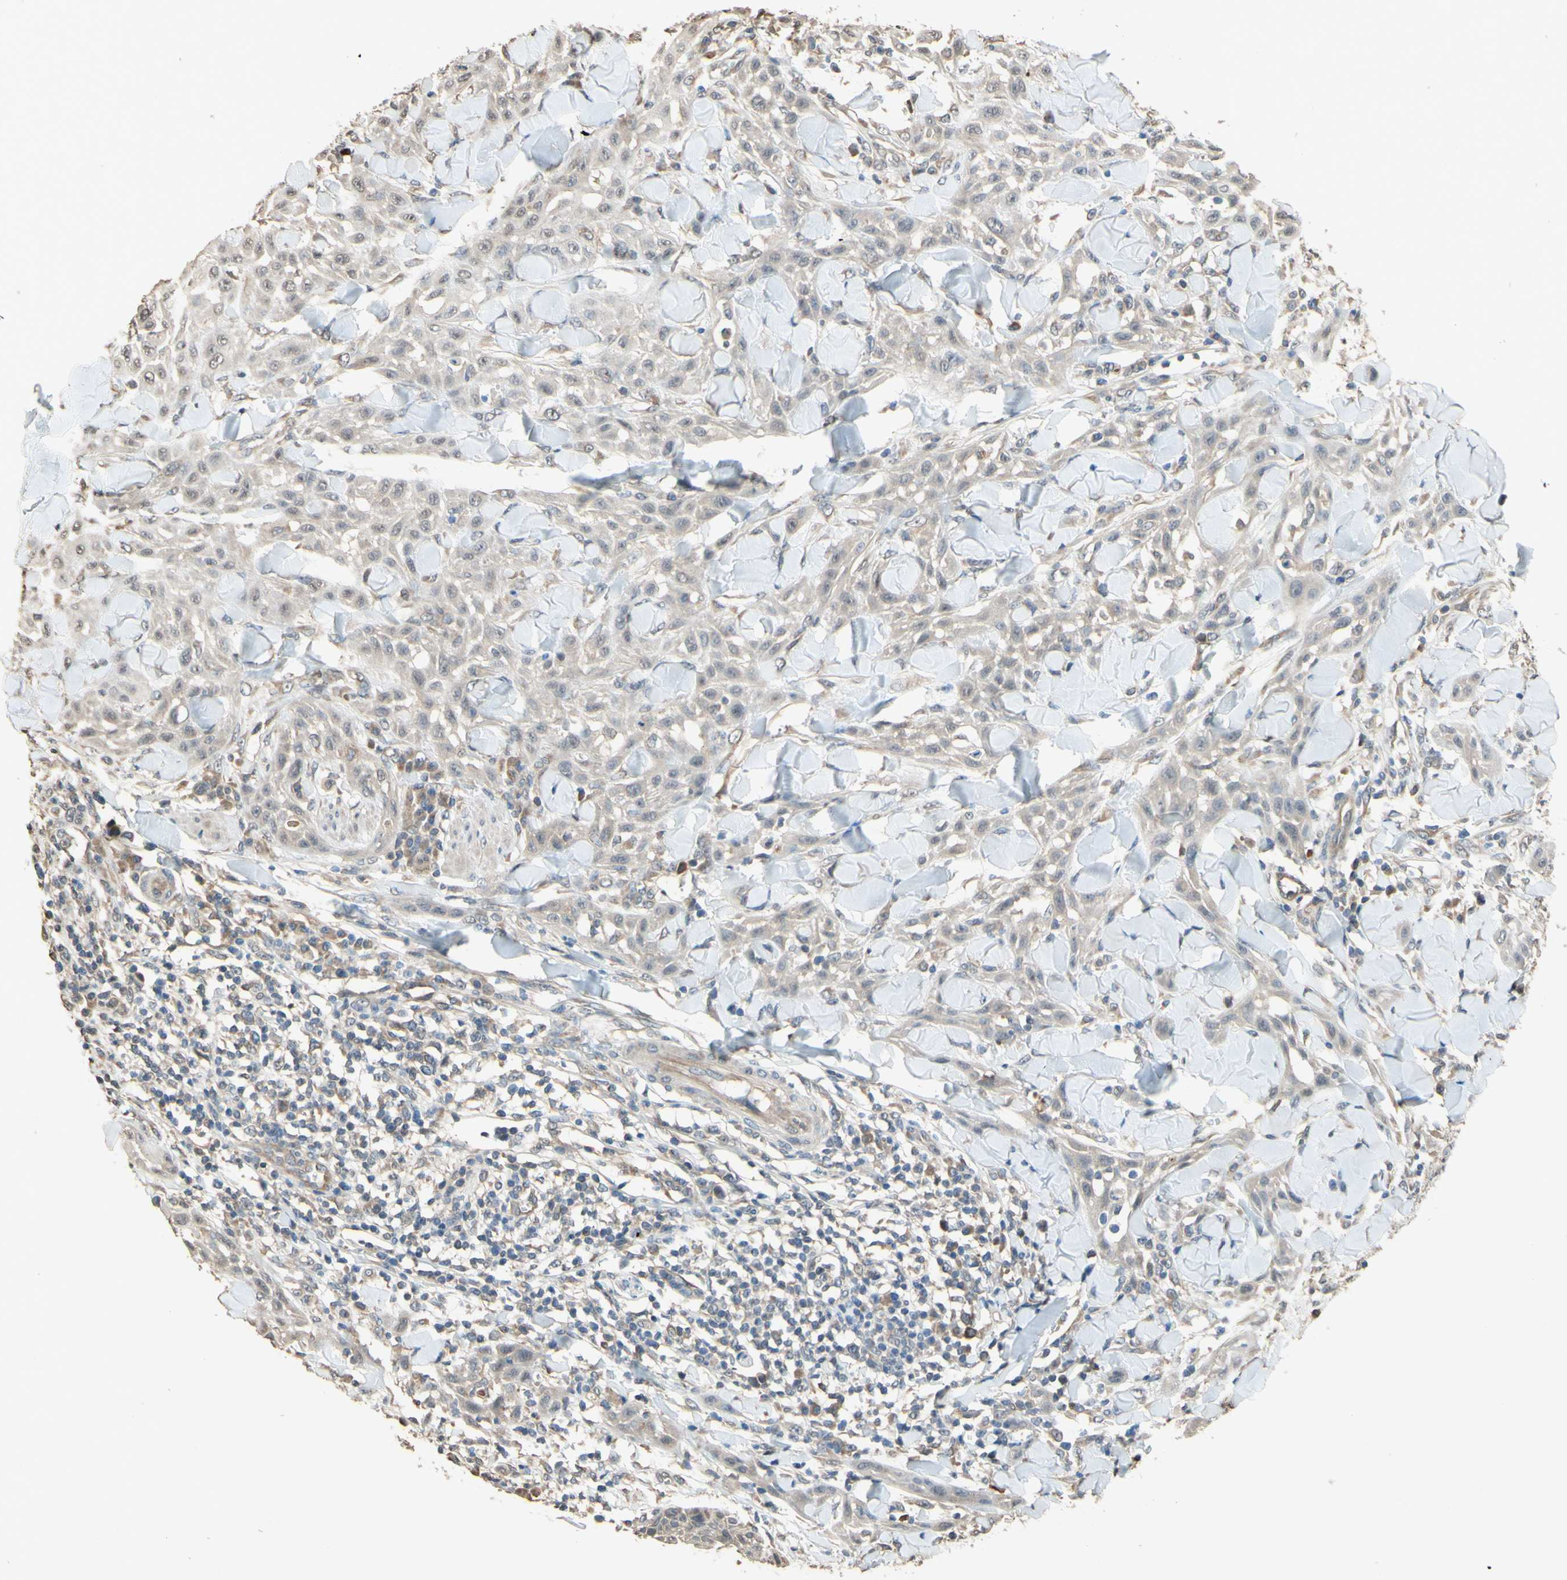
{"staining": {"intensity": "negative", "quantity": "none", "location": "none"}, "tissue": "skin cancer", "cell_type": "Tumor cells", "image_type": "cancer", "snomed": [{"axis": "morphology", "description": "Squamous cell carcinoma, NOS"}, {"axis": "topography", "description": "Skin"}], "caption": "High power microscopy micrograph of an immunohistochemistry (IHC) micrograph of skin cancer, revealing no significant staining in tumor cells.", "gene": "SMIM19", "patient": {"sex": "male", "age": 24}}